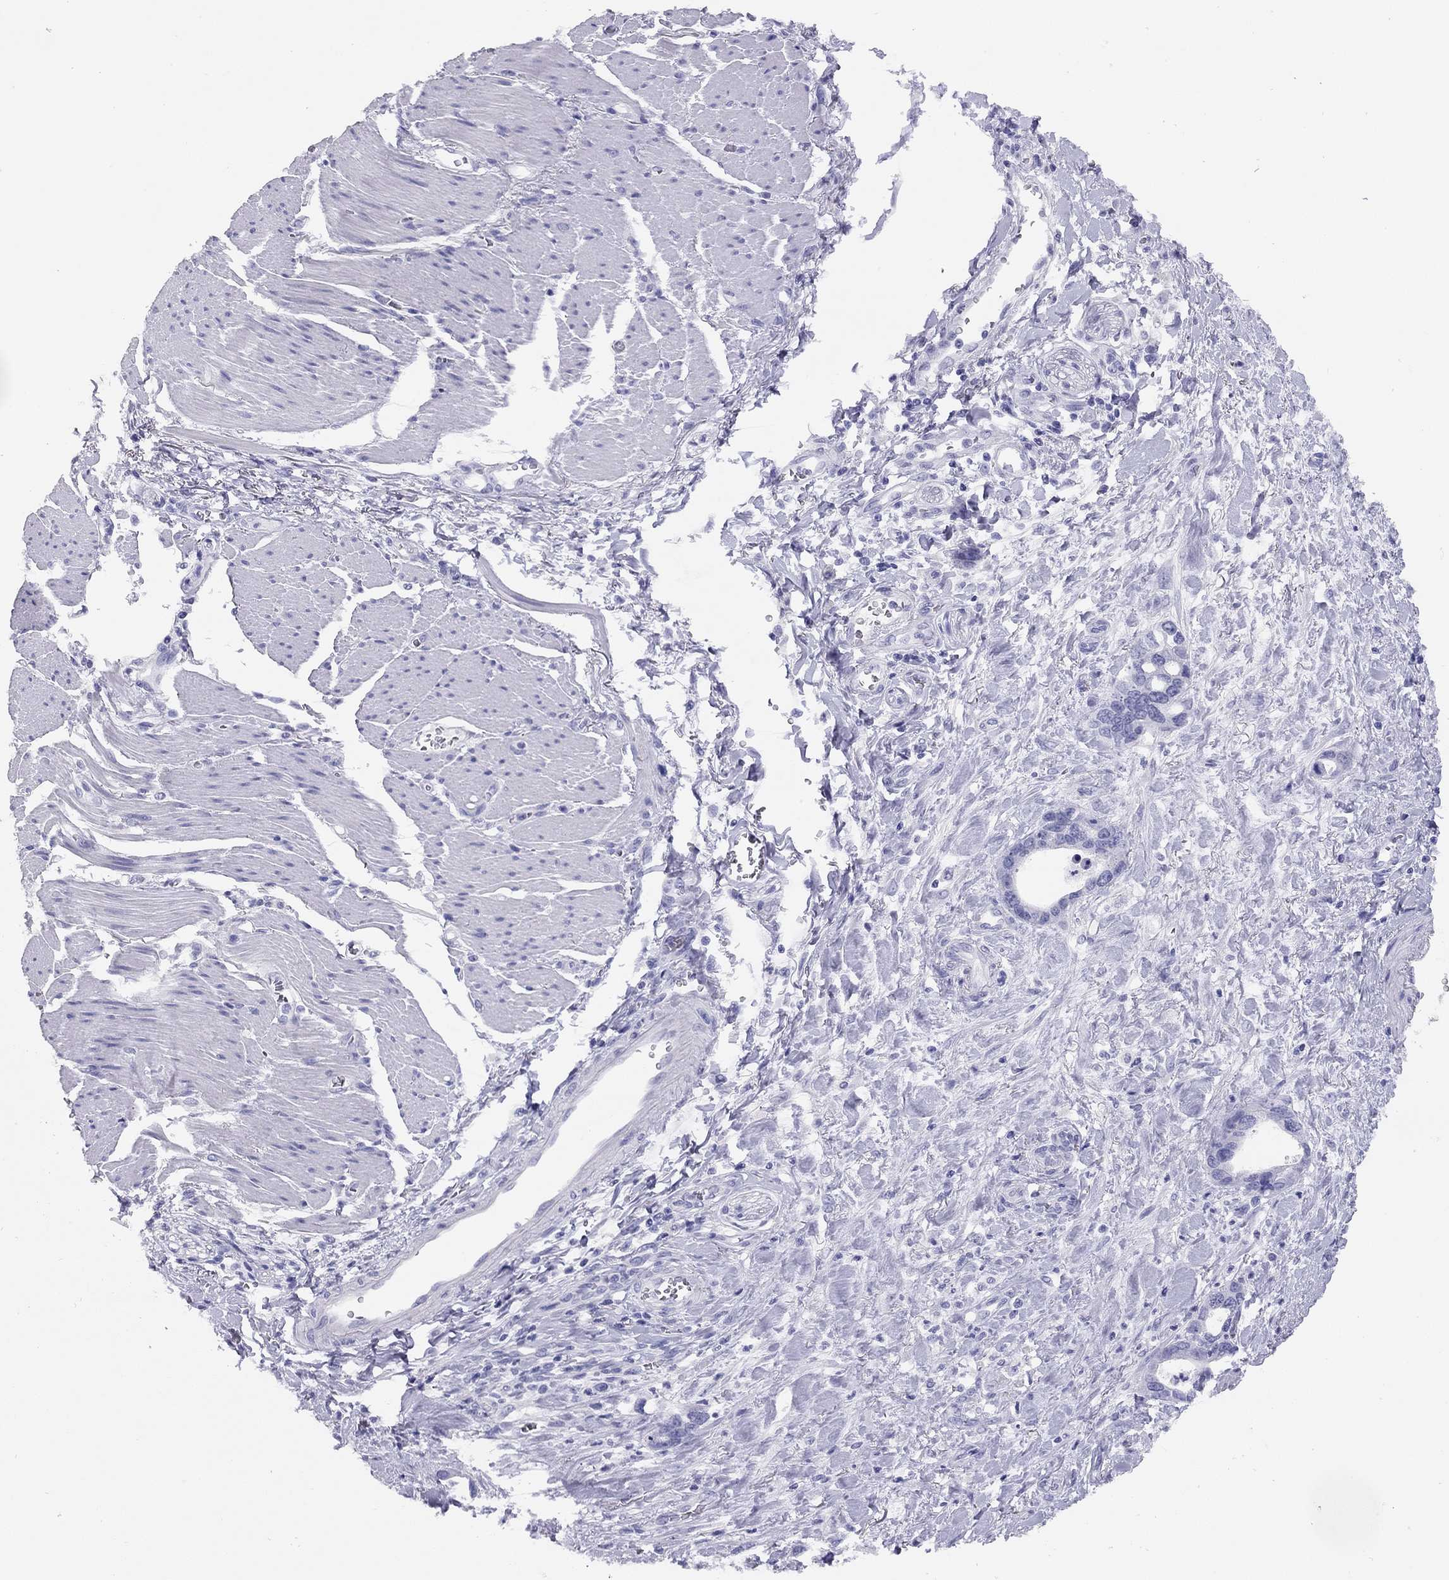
{"staining": {"intensity": "negative", "quantity": "none", "location": "none"}, "tissue": "stomach cancer", "cell_type": "Tumor cells", "image_type": "cancer", "snomed": [{"axis": "morphology", "description": "Normal tissue, NOS"}, {"axis": "morphology", "description": "Adenocarcinoma, NOS"}, {"axis": "topography", "description": "Esophagus"}, {"axis": "topography", "description": "Stomach, upper"}], "caption": "Adenocarcinoma (stomach) stained for a protein using IHC exhibits no expression tumor cells.", "gene": "LRIT2", "patient": {"sex": "male", "age": 74}}